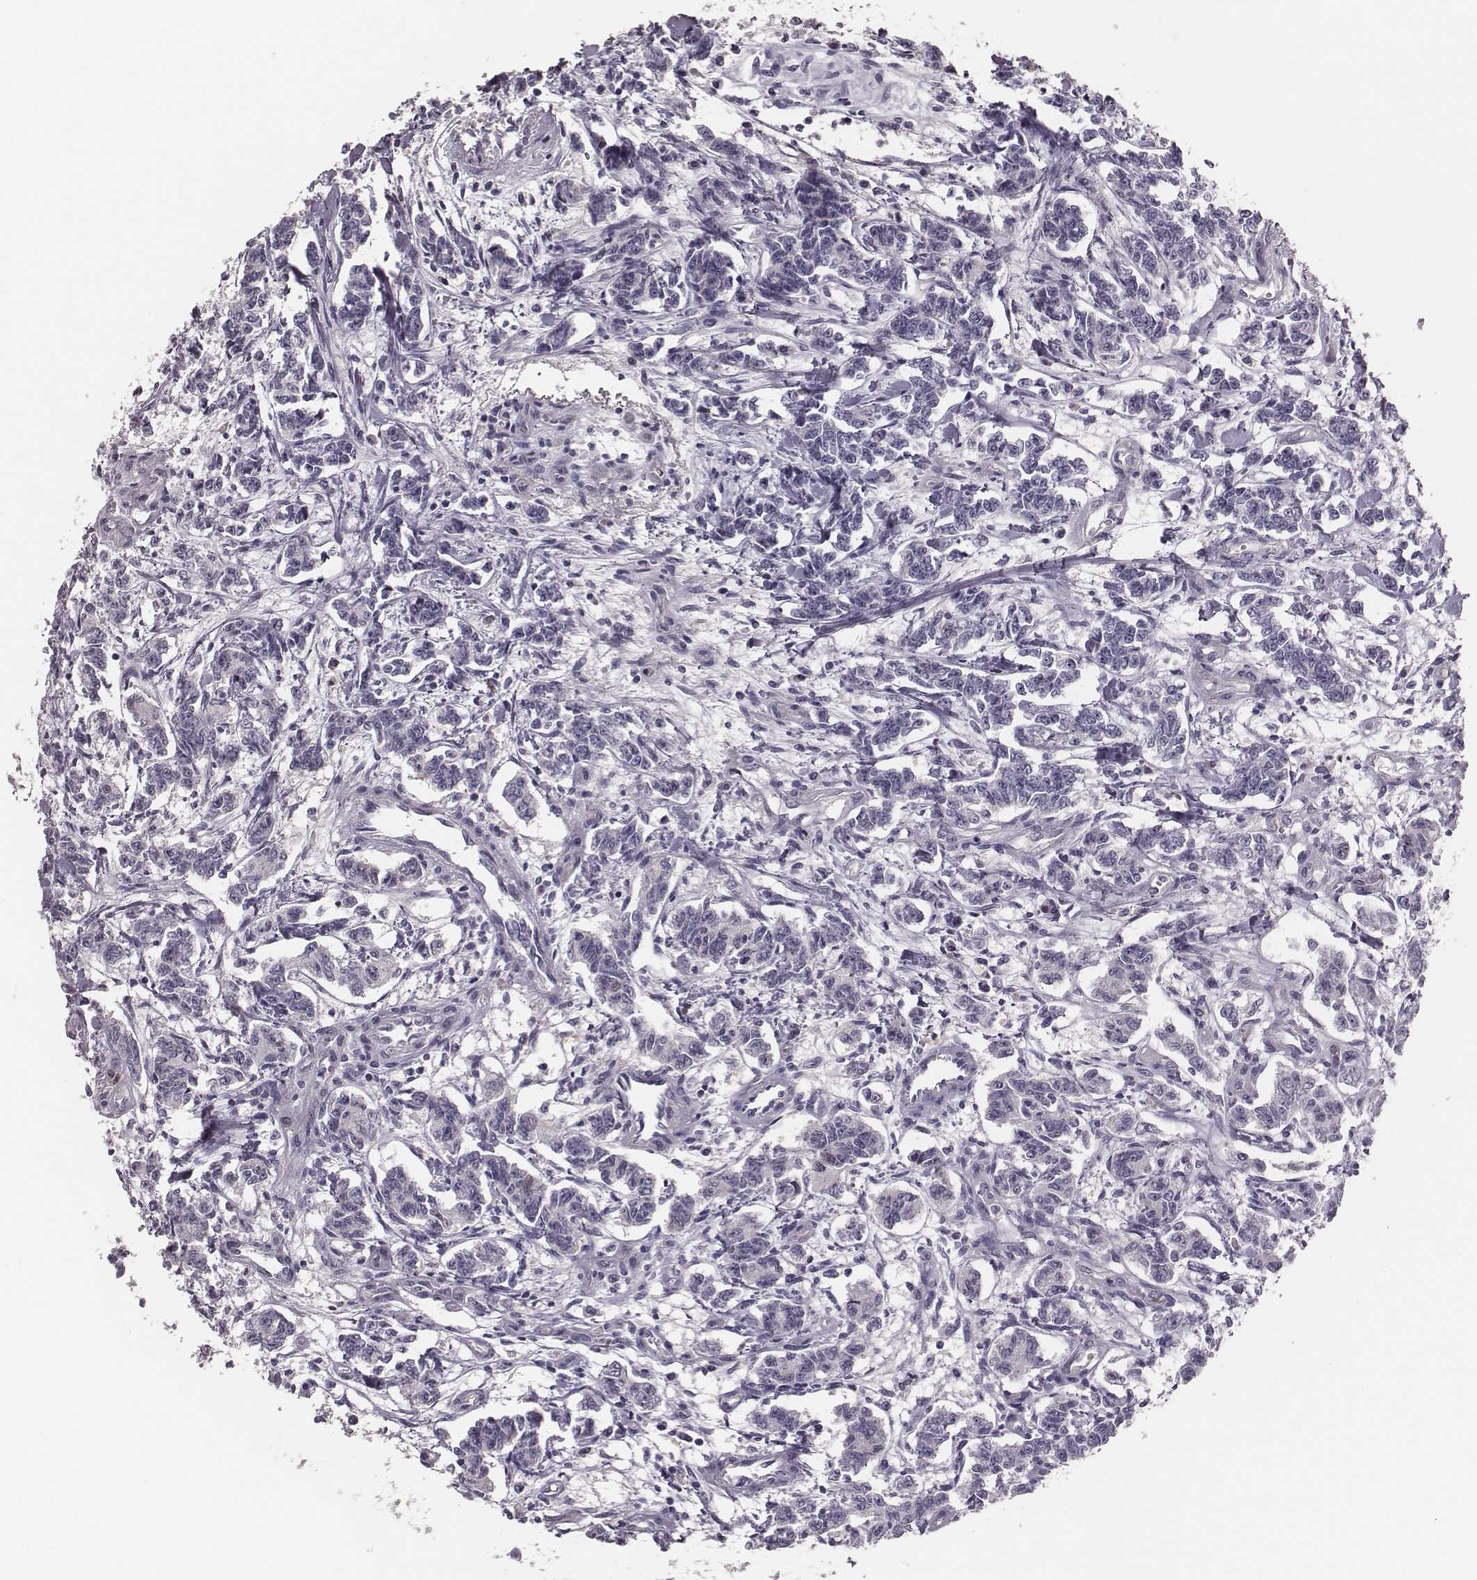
{"staining": {"intensity": "negative", "quantity": "none", "location": "none"}, "tissue": "carcinoid", "cell_type": "Tumor cells", "image_type": "cancer", "snomed": [{"axis": "morphology", "description": "Carcinoid, malignant, NOS"}, {"axis": "topography", "description": "Kidney"}], "caption": "Immunohistochemistry of carcinoid shows no expression in tumor cells.", "gene": "PBK", "patient": {"sex": "female", "age": 41}}